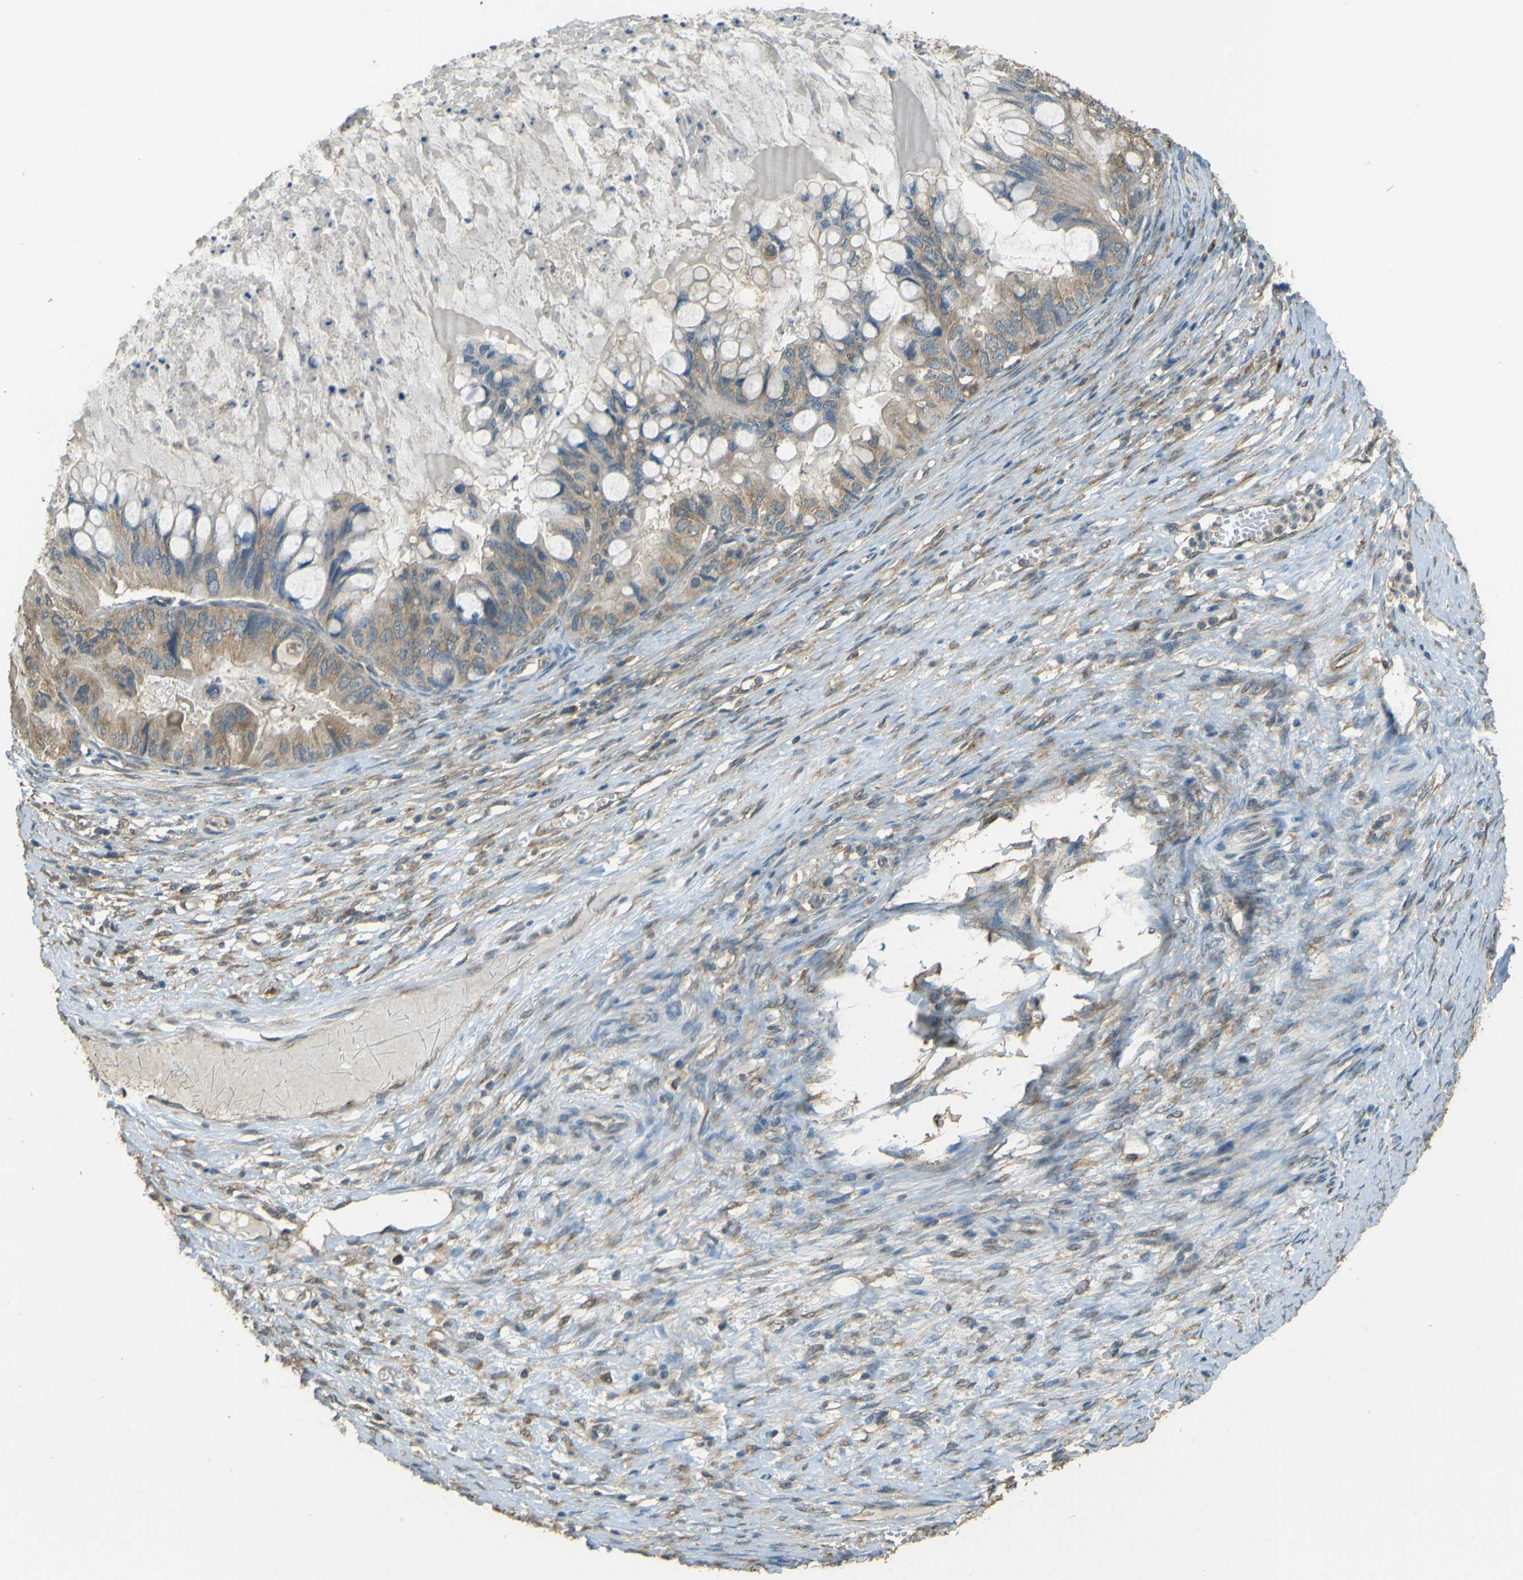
{"staining": {"intensity": "weak", "quantity": ">75%", "location": "cytoplasmic/membranous"}, "tissue": "ovarian cancer", "cell_type": "Tumor cells", "image_type": "cancer", "snomed": [{"axis": "morphology", "description": "Cystadenocarcinoma, mucinous, NOS"}, {"axis": "topography", "description": "Ovary"}], "caption": "Immunohistochemical staining of human ovarian cancer (mucinous cystadenocarcinoma) shows weak cytoplasmic/membranous protein staining in about >75% of tumor cells. (DAB IHC, brown staining for protein, blue staining for nuclei).", "gene": "GOLGA1", "patient": {"sex": "female", "age": 80}}